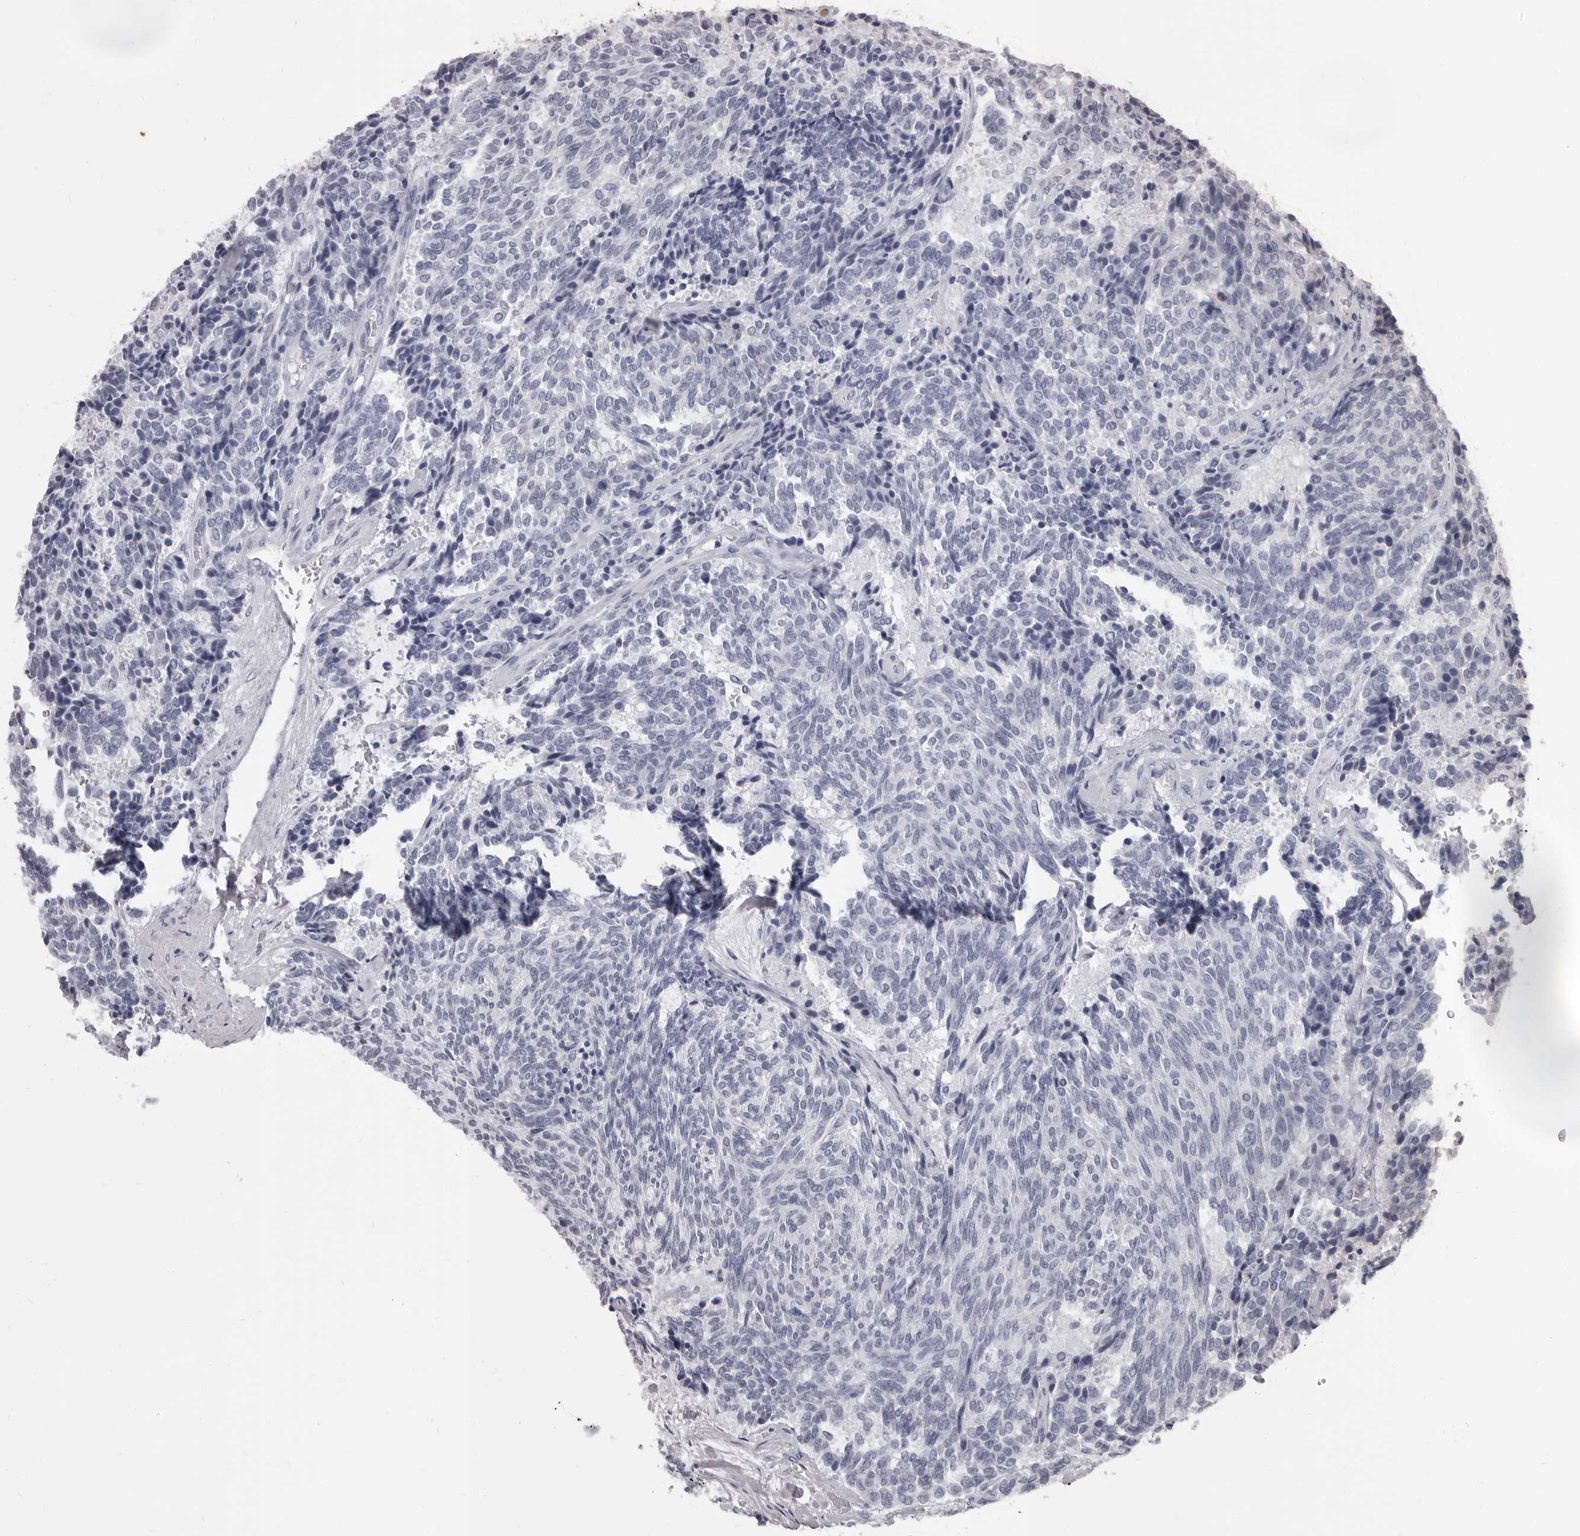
{"staining": {"intensity": "negative", "quantity": "none", "location": "none"}, "tissue": "carcinoid", "cell_type": "Tumor cells", "image_type": "cancer", "snomed": [{"axis": "morphology", "description": "Carcinoid, malignant, NOS"}, {"axis": "topography", "description": "Pancreas"}], "caption": "IHC of carcinoid demonstrates no staining in tumor cells. Nuclei are stained in blue.", "gene": "GZMH", "patient": {"sex": "female", "age": 54}}